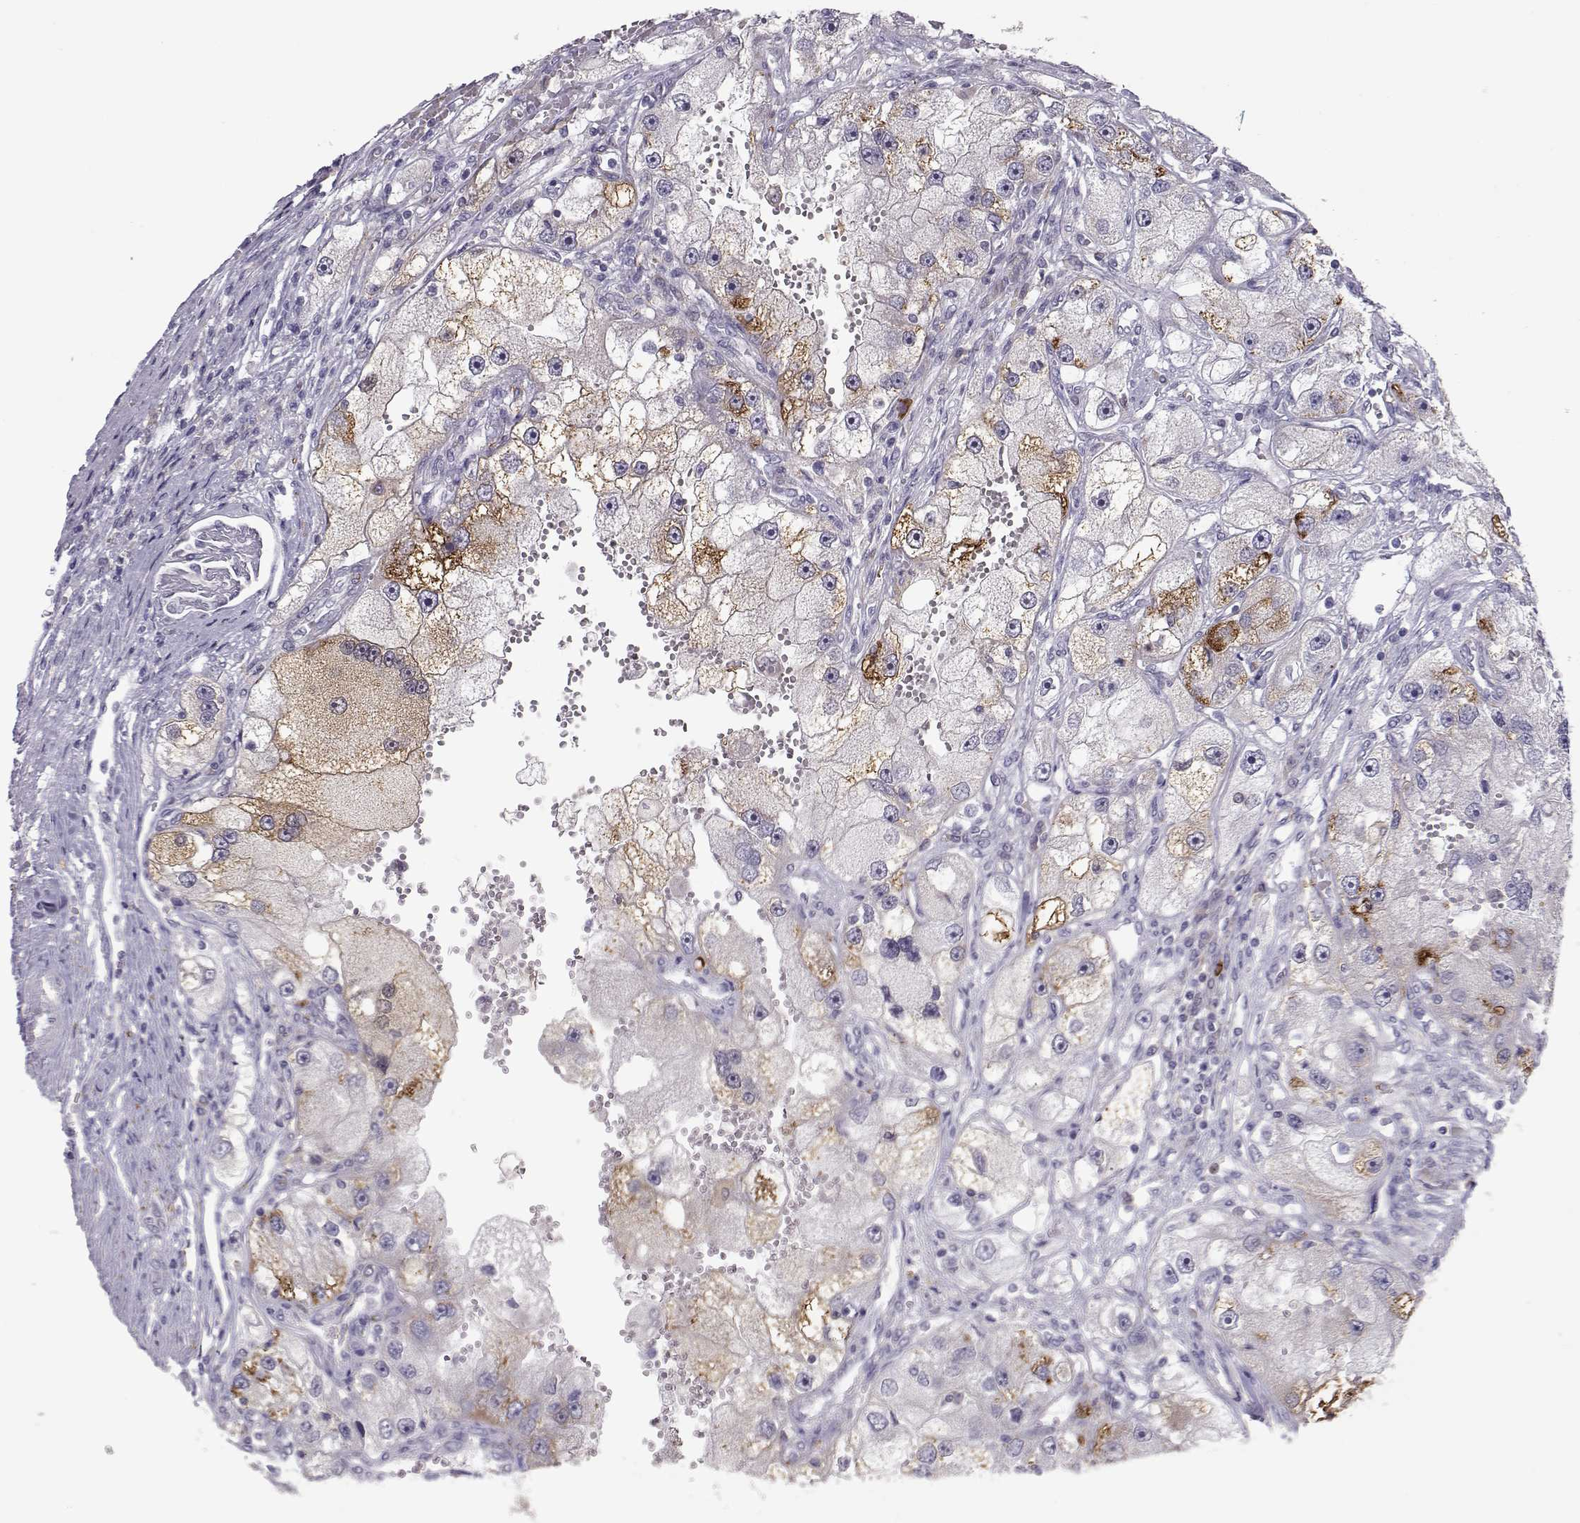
{"staining": {"intensity": "strong", "quantity": "<25%", "location": "cytoplasmic/membranous"}, "tissue": "renal cancer", "cell_type": "Tumor cells", "image_type": "cancer", "snomed": [{"axis": "morphology", "description": "Adenocarcinoma, NOS"}, {"axis": "topography", "description": "Kidney"}], "caption": "Immunohistochemistry (DAB) staining of human renal adenocarcinoma exhibits strong cytoplasmic/membranous protein positivity in approximately <25% of tumor cells. (IHC, brightfield microscopy, high magnification).", "gene": "NPVF", "patient": {"sex": "male", "age": 63}}